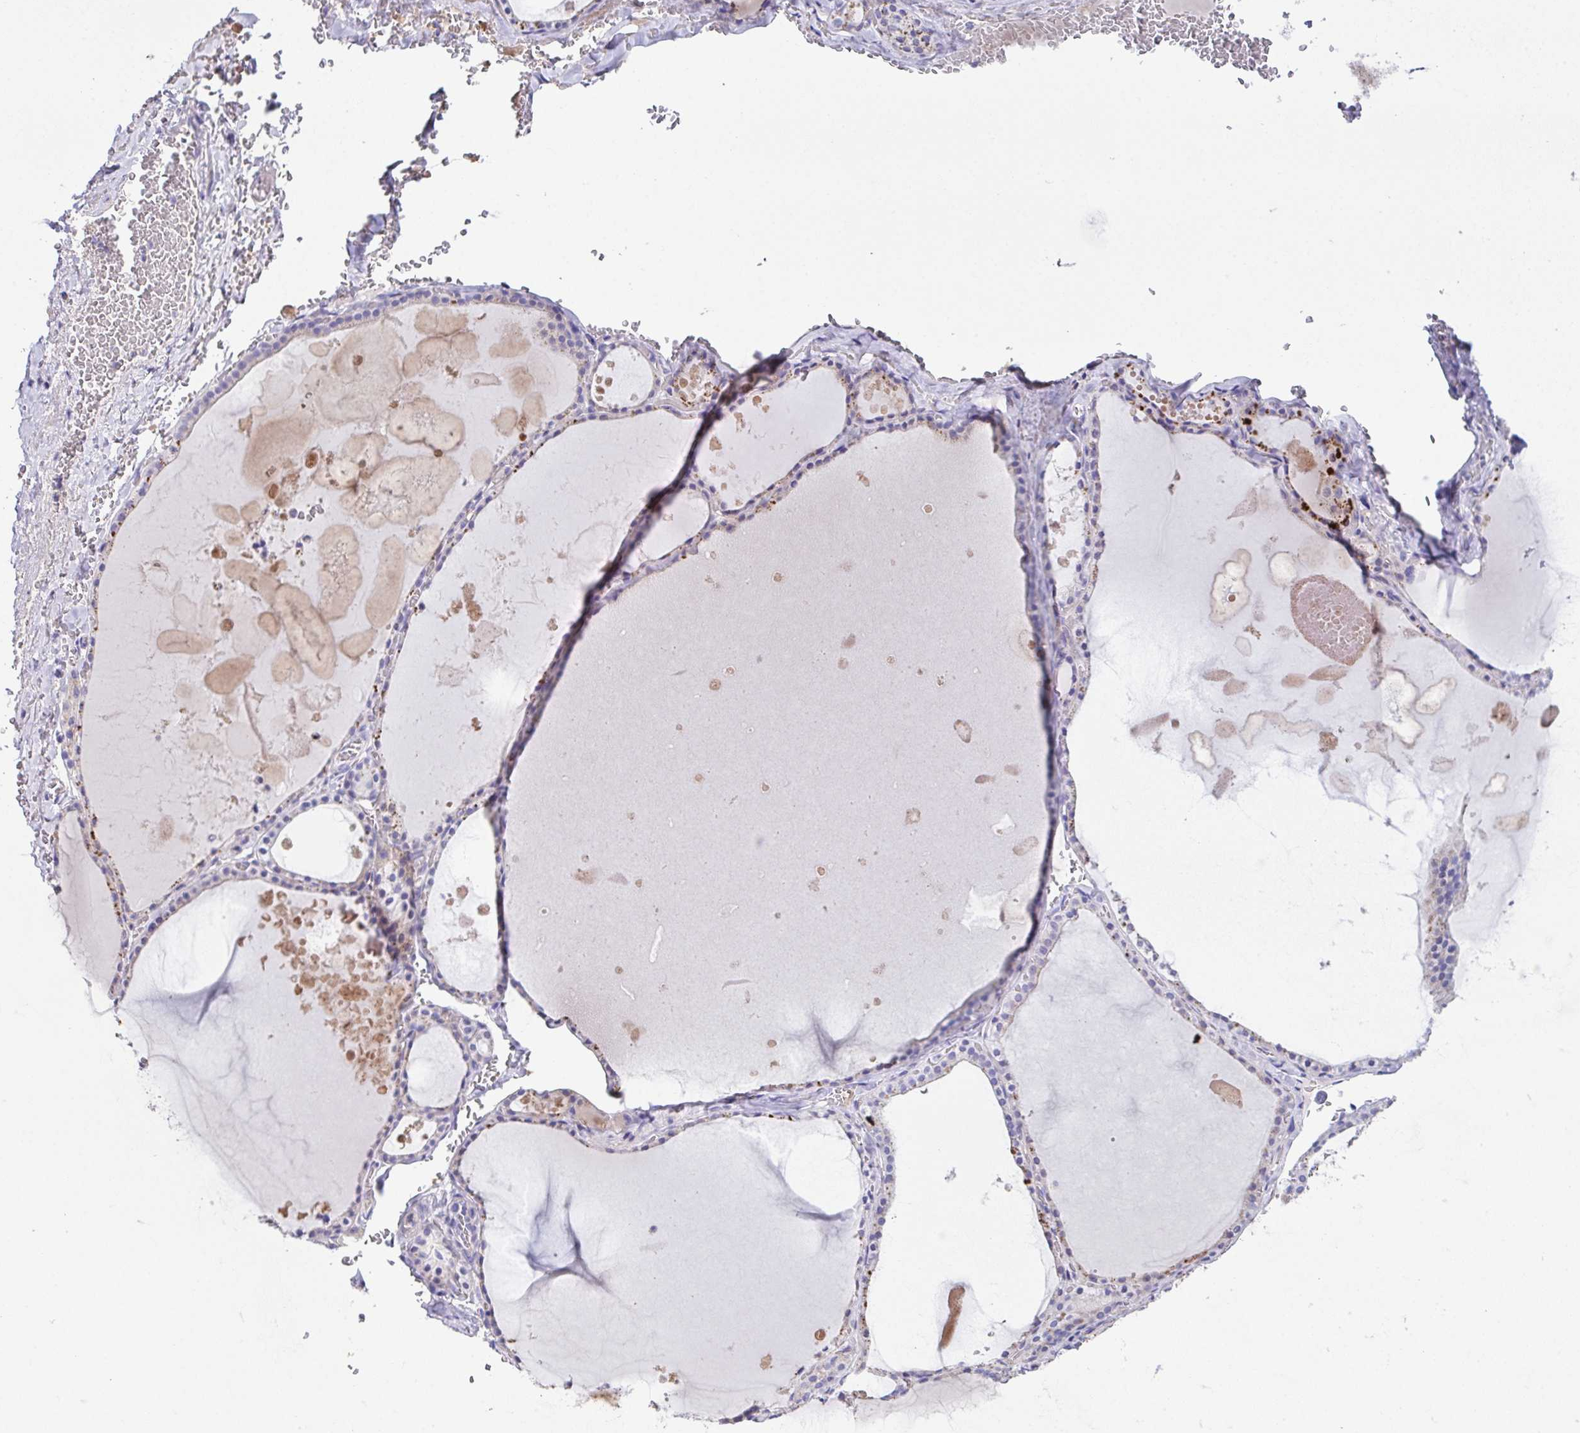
{"staining": {"intensity": "negative", "quantity": "none", "location": "none"}, "tissue": "thyroid gland", "cell_type": "Glandular cells", "image_type": "normal", "snomed": [{"axis": "morphology", "description": "Normal tissue, NOS"}, {"axis": "topography", "description": "Thyroid gland"}], "caption": "A micrograph of human thyroid gland is negative for staining in glandular cells. Brightfield microscopy of IHC stained with DAB (brown) and hematoxylin (blue), captured at high magnification.", "gene": "MARCO", "patient": {"sex": "male", "age": 56}}